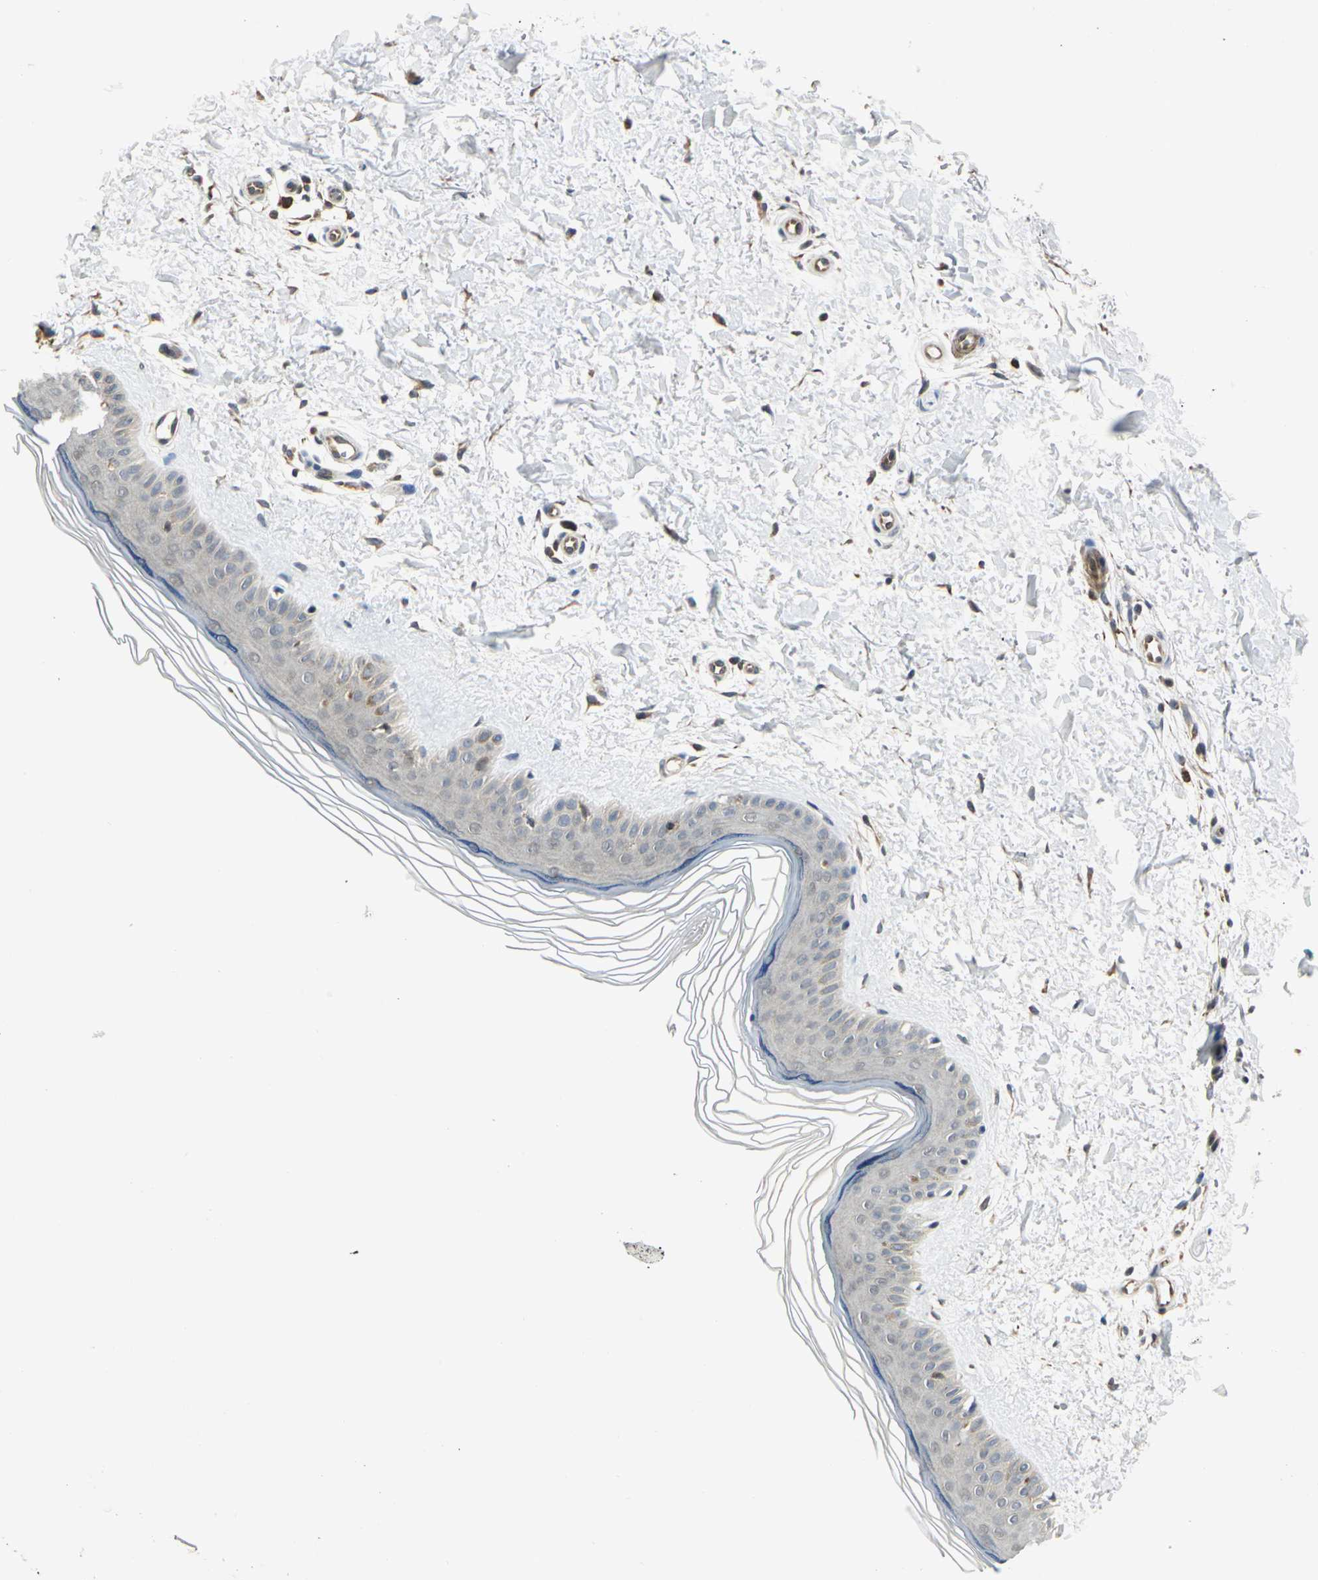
{"staining": {"intensity": "moderate", "quantity": ">75%", "location": "cytoplasmic/membranous"}, "tissue": "skin", "cell_type": "Fibroblasts", "image_type": "normal", "snomed": [{"axis": "morphology", "description": "Normal tissue, NOS"}, {"axis": "topography", "description": "Skin"}], "caption": "Immunohistochemical staining of normal skin reveals medium levels of moderate cytoplasmic/membranous positivity in approximately >75% of fibroblasts. The protein of interest is shown in brown color, while the nuclei are stained blue.", "gene": "PLAGL2", "patient": {"sex": "female", "age": 19}}